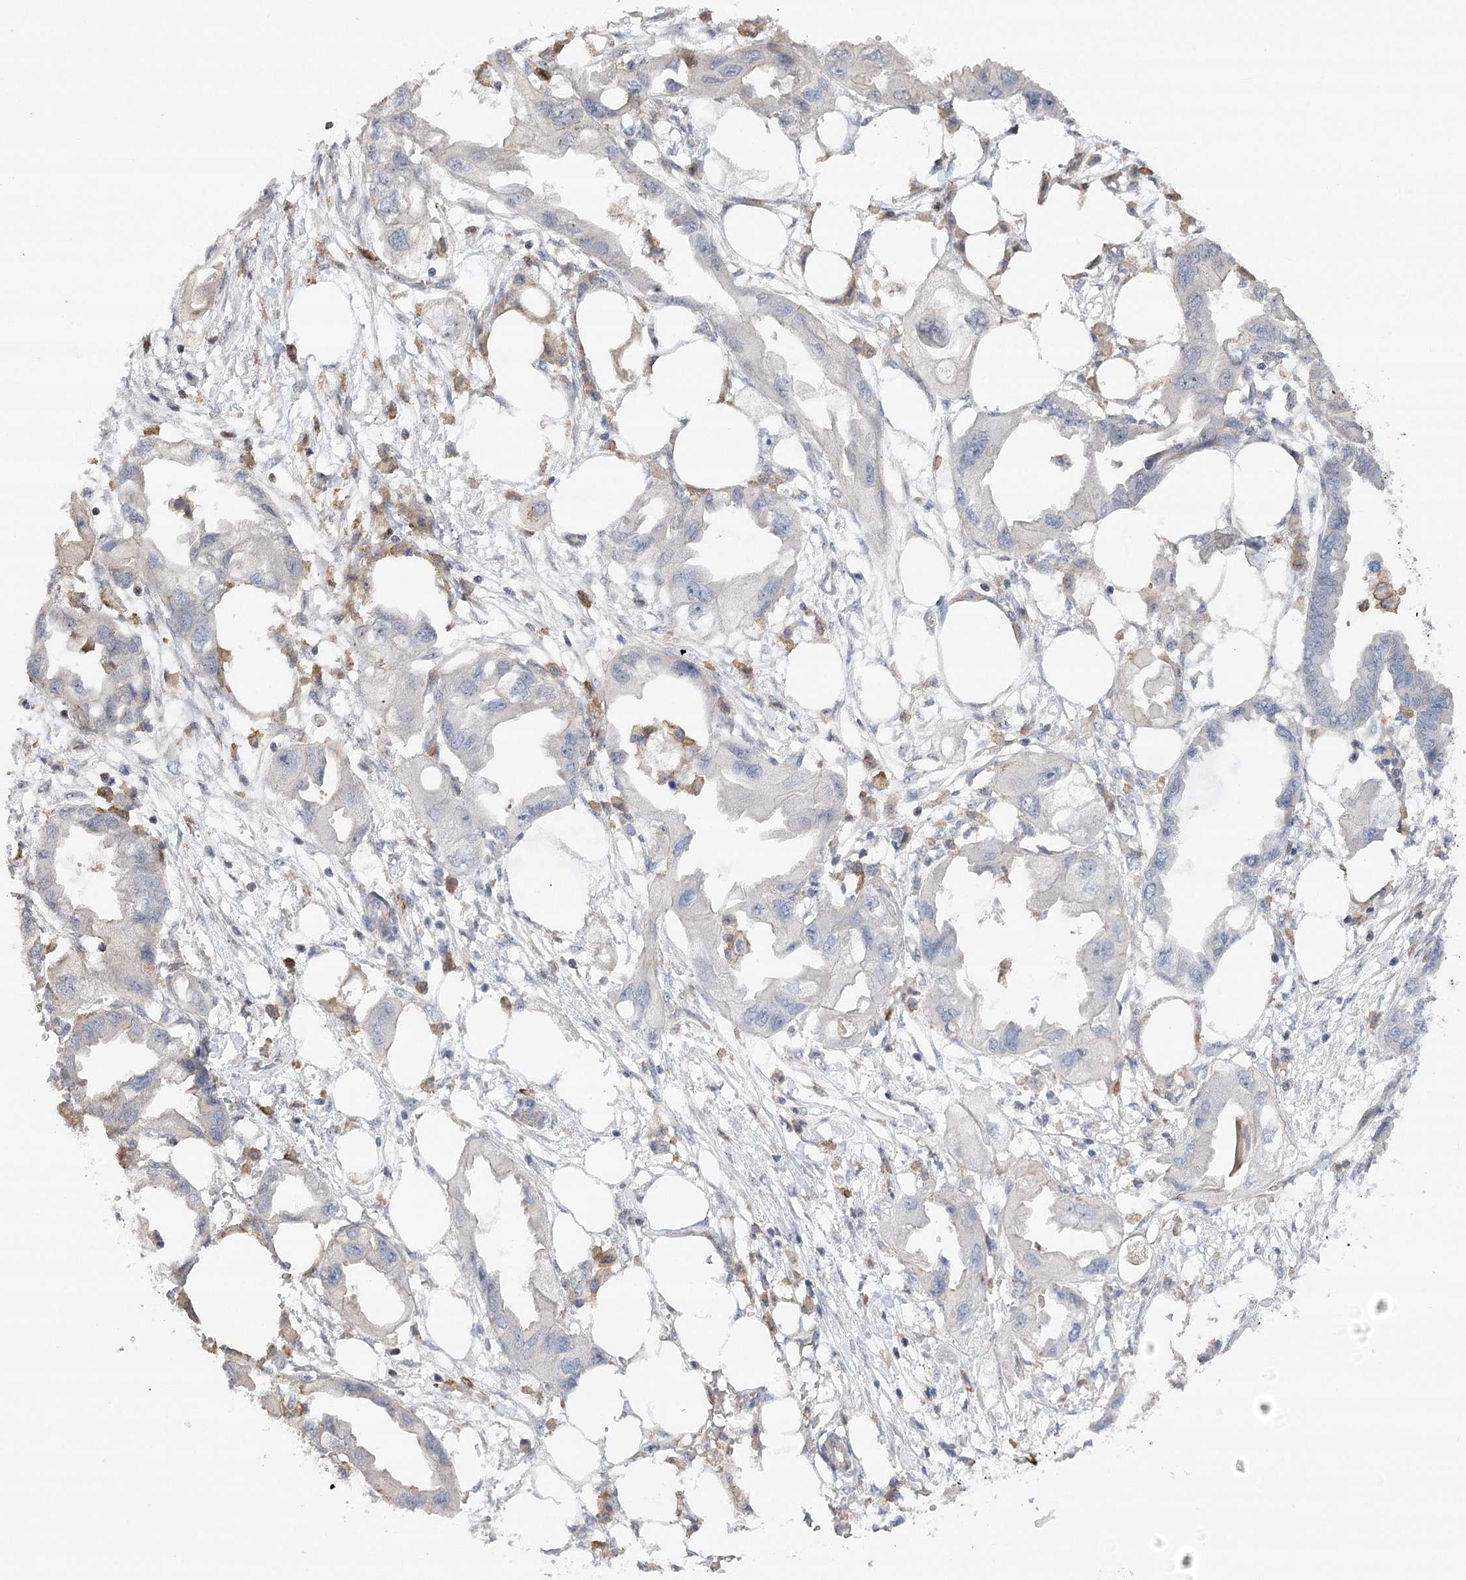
{"staining": {"intensity": "negative", "quantity": "none", "location": "none"}, "tissue": "endometrial cancer", "cell_type": "Tumor cells", "image_type": "cancer", "snomed": [{"axis": "morphology", "description": "Adenocarcinoma, NOS"}, {"axis": "morphology", "description": "Adenocarcinoma, metastatic, NOS"}, {"axis": "topography", "description": "Adipose tissue"}, {"axis": "topography", "description": "Endometrium"}], "caption": "Tumor cells show no significant expression in metastatic adenocarcinoma (endometrial).", "gene": "OBSL1", "patient": {"sex": "female", "age": 67}}